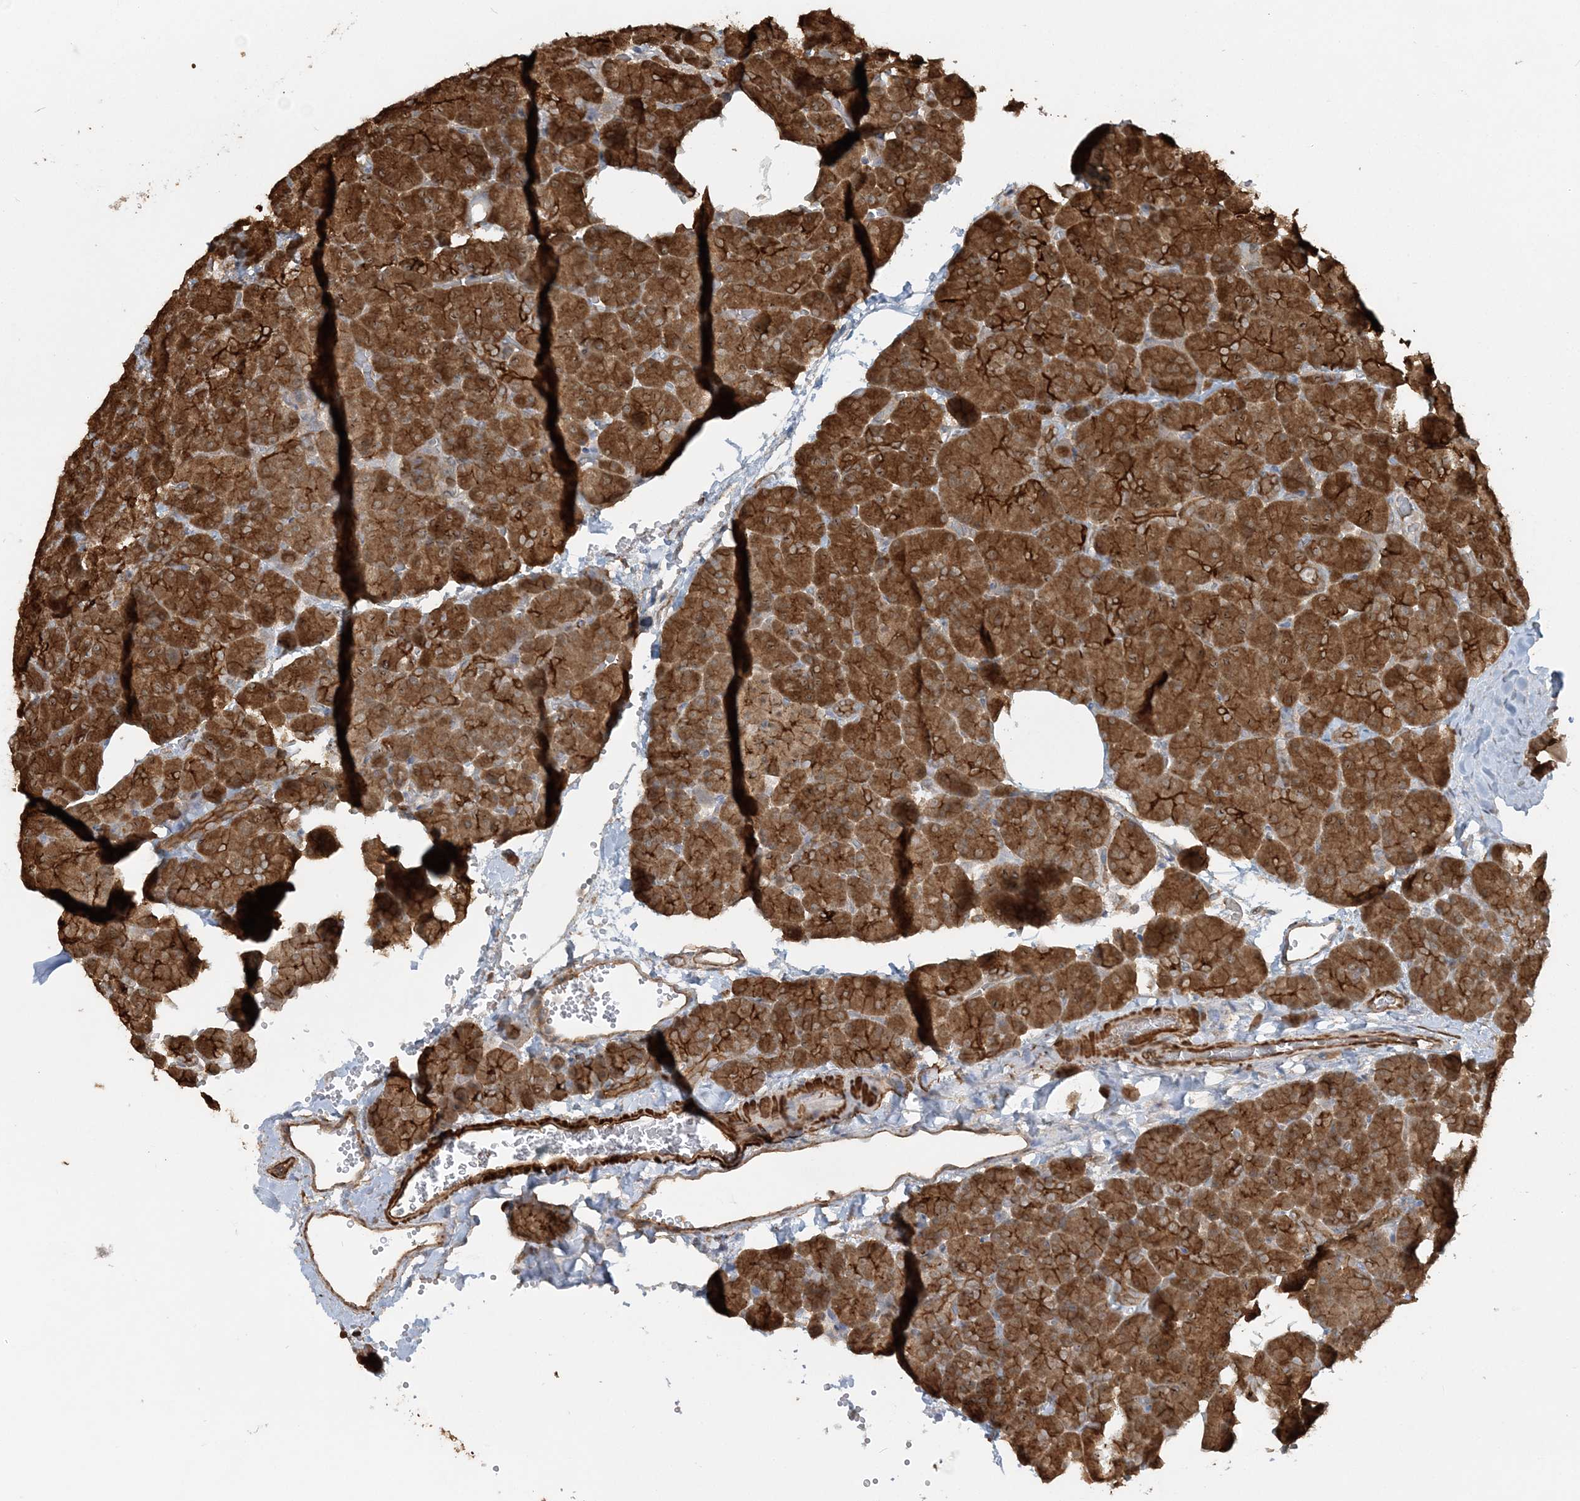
{"staining": {"intensity": "strong", "quantity": ">75%", "location": "cytoplasmic/membranous"}, "tissue": "pancreas", "cell_type": "Exocrine glandular cells", "image_type": "normal", "snomed": [{"axis": "morphology", "description": "Normal tissue, NOS"}, {"axis": "morphology", "description": "Carcinoid, malignant, NOS"}, {"axis": "topography", "description": "Pancreas"}], "caption": "Immunohistochemical staining of normal human pancreas shows >75% levels of strong cytoplasmic/membranous protein staining in approximately >75% of exocrine glandular cells.", "gene": "DSTN", "patient": {"sex": "female", "age": 35}}